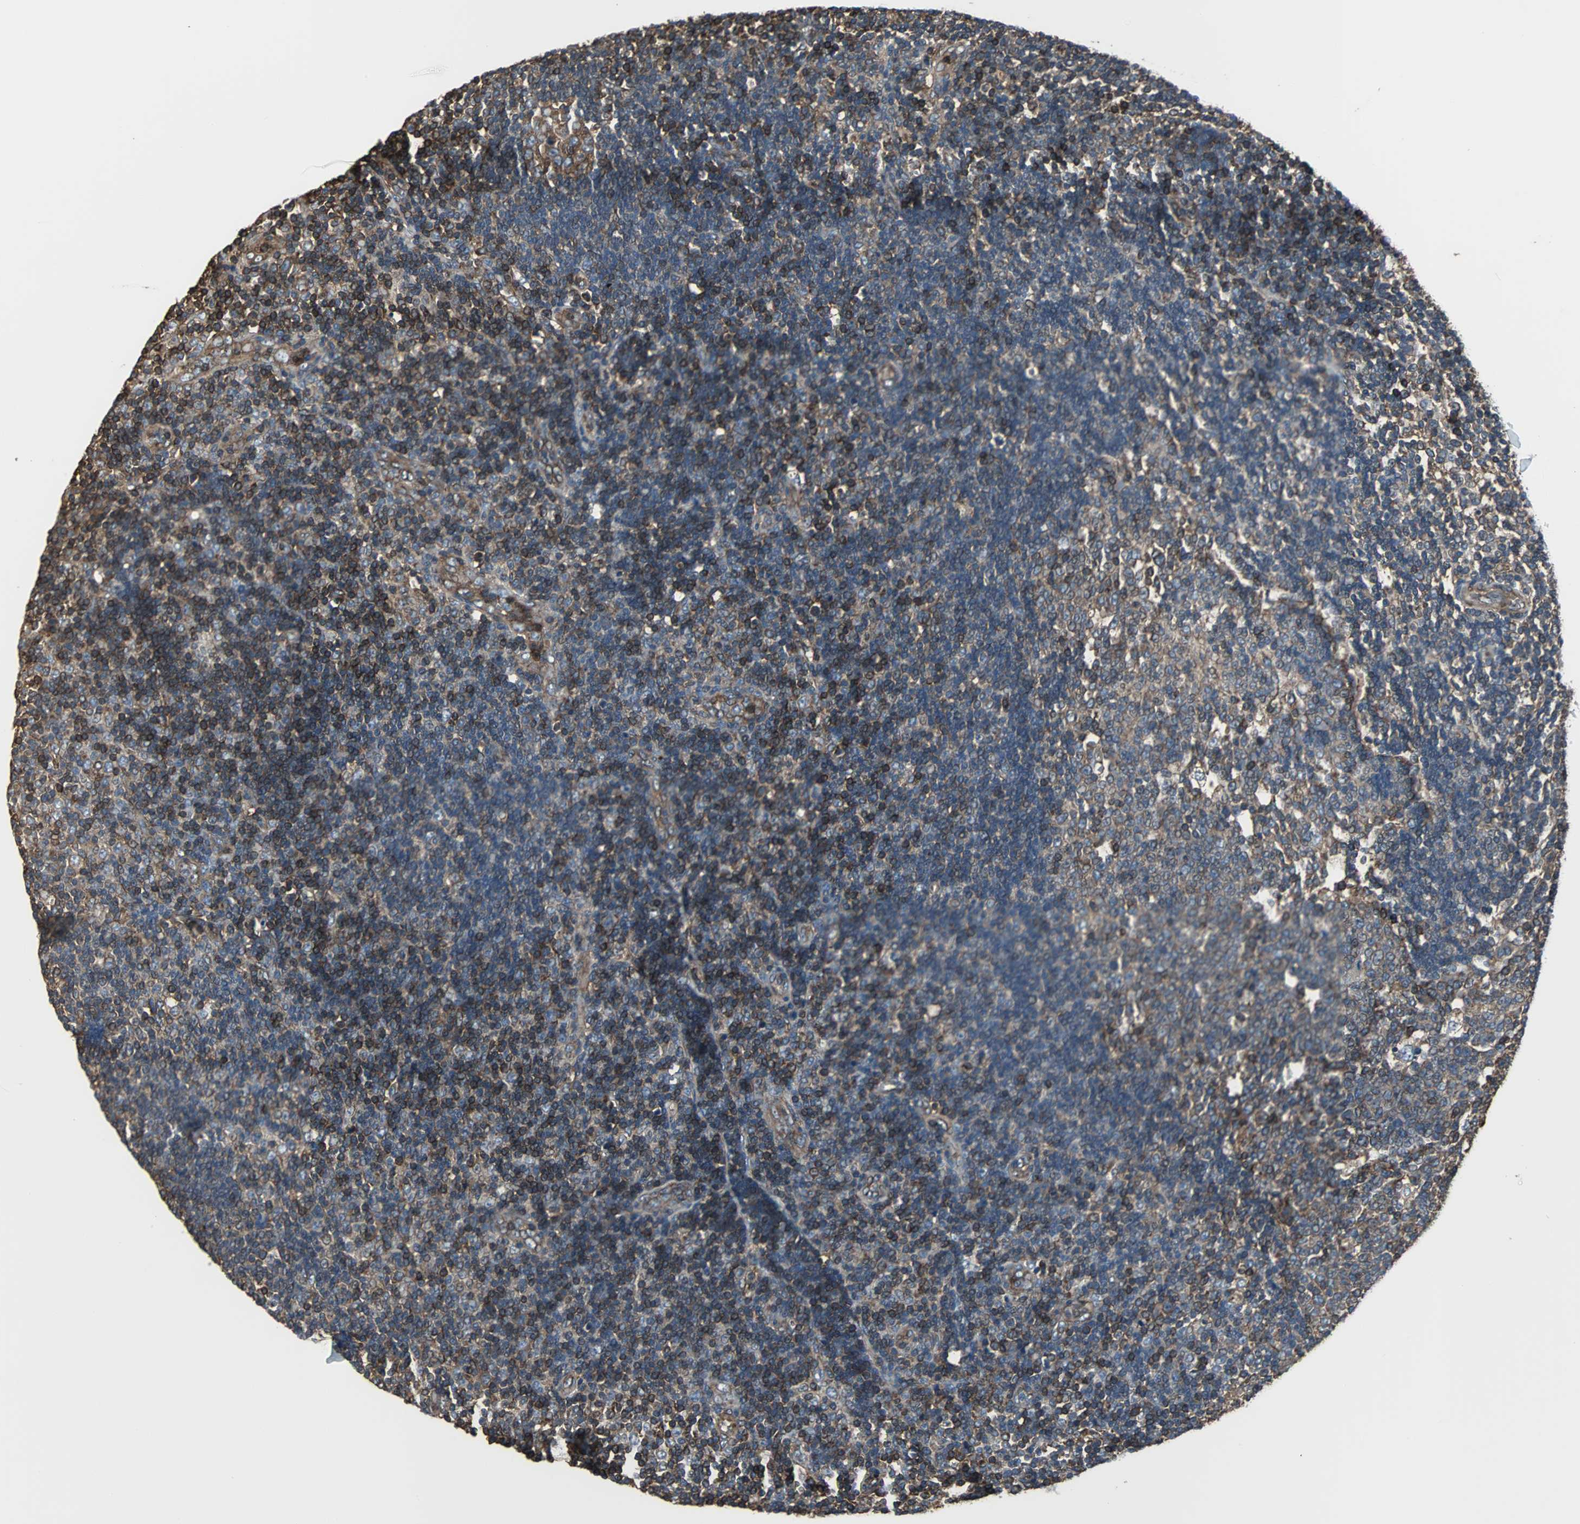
{"staining": {"intensity": "moderate", "quantity": ">75%", "location": "cytoplasmic/membranous"}, "tissue": "lymph node", "cell_type": "Germinal center cells", "image_type": "normal", "snomed": [{"axis": "morphology", "description": "Normal tissue, NOS"}, {"axis": "topography", "description": "Lymph node"}, {"axis": "topography", "description": "Salivary gland"}], "caption": "DAB (3,3'-diaminobenzidine) immunohistochemical staining of benign human lymph node displays moderate cytoplasmic/membranous protein expression in approximately >75% of germinal center cells. (Stains: DAB (3,3'-diaminobenzidine) in brown, nuclei in blue, Microscopy: brightfield microscopy at high magnification).", "gene": "ACTN1", "patient": {"sex": "male", "age": 8}}